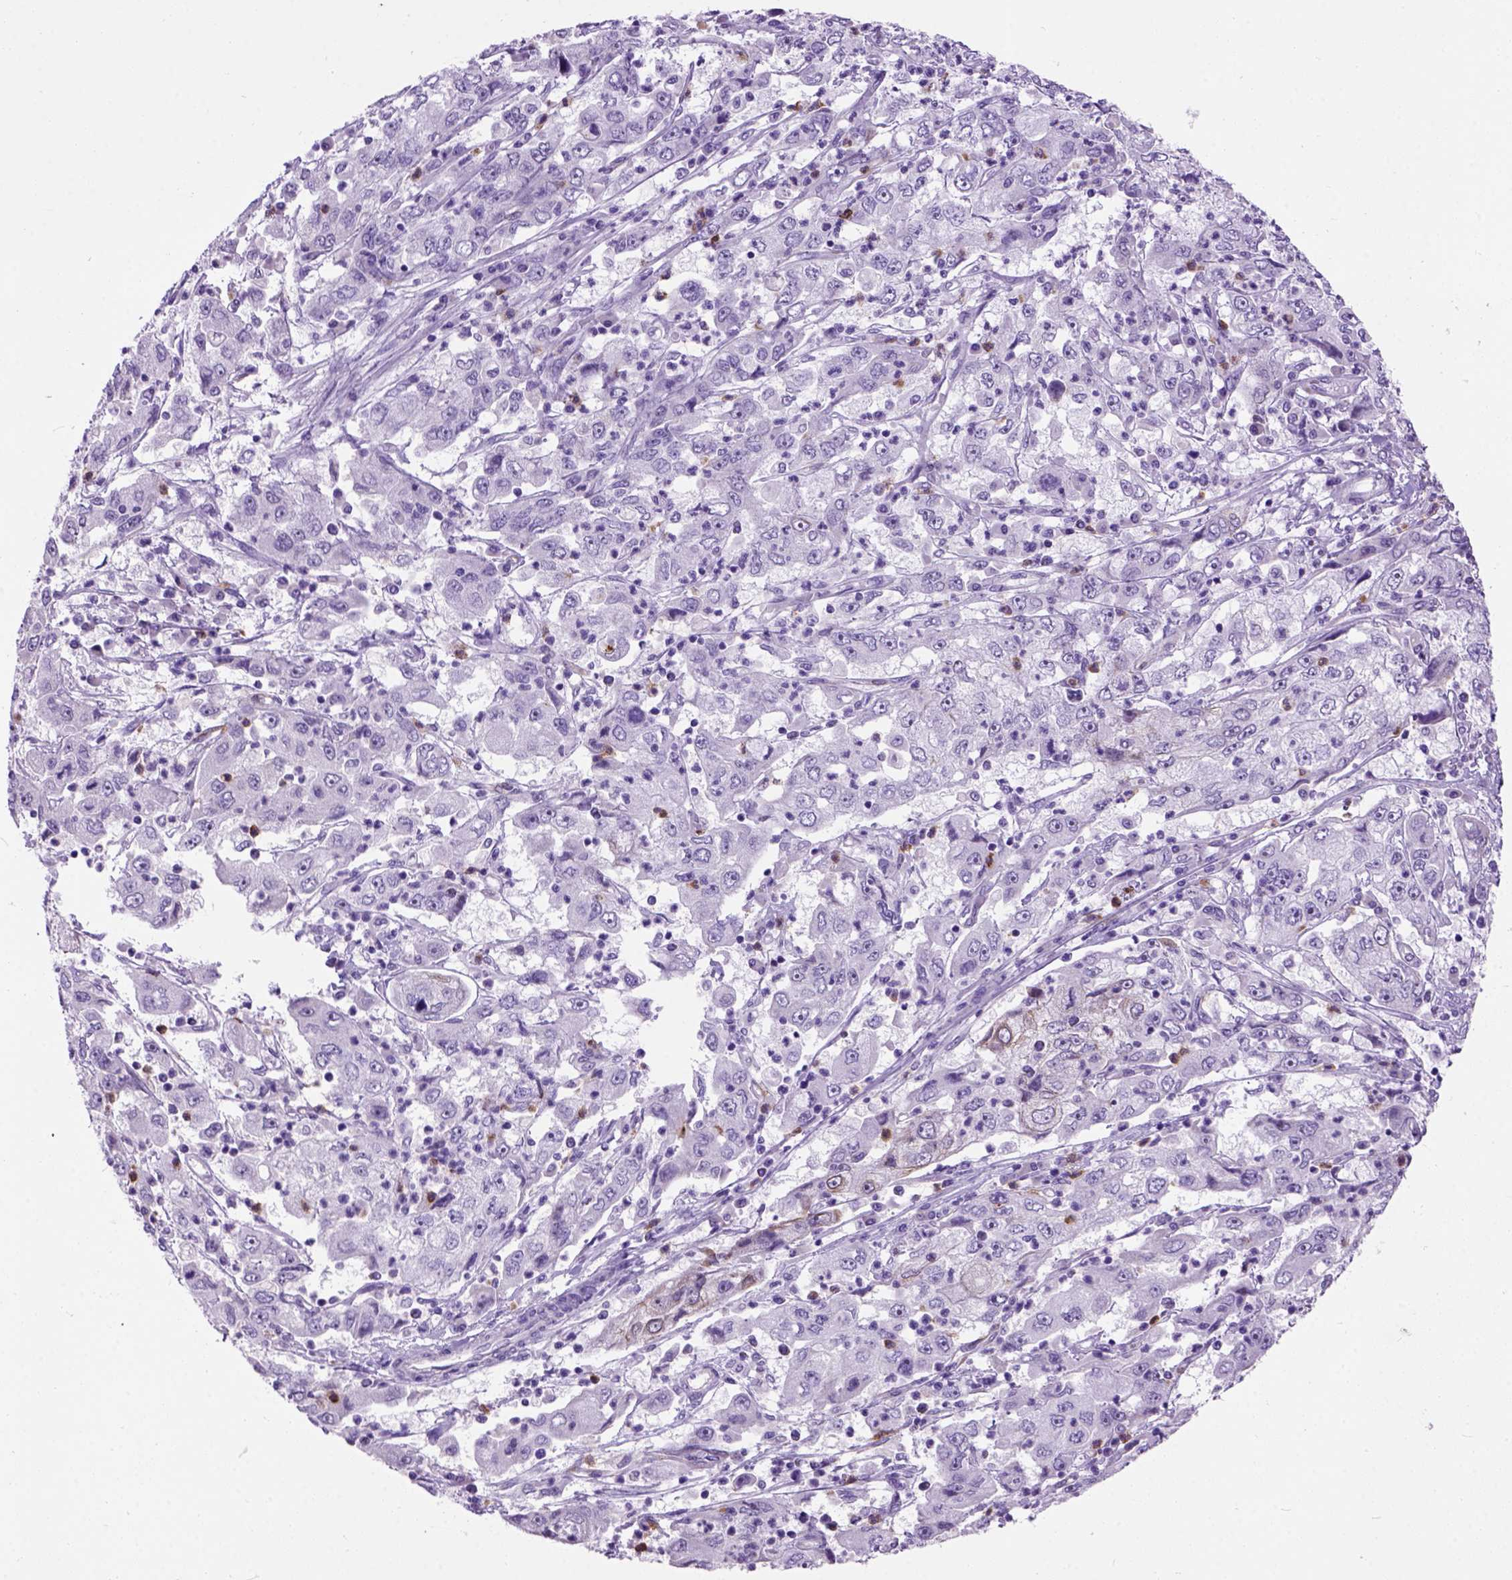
{"staining": {"intensity": "moderate", "quantity": "<25%", "location": "nuclear"}, "tissue": "cervical cancer", "cell_type": "Tumor cells", "image_type": "cancer", "snomed": [{"axis": "morphology", "description": "Squamous cell carcinoma, NOS"}, {"axis": "topography", "description": "Cervix"}], "caption": "Immunohistochemical staining of human cervical squamous cell carcinoma reveals low levels of moderate nuclear staining in about <25% of tumor cells. The staining was performed using DAB, with brown indicating positive protein expression. Nuclei are stained blue with hematoxylin.", "gene": "MAPT", "patient": {"sex": "female", "age": 36}}